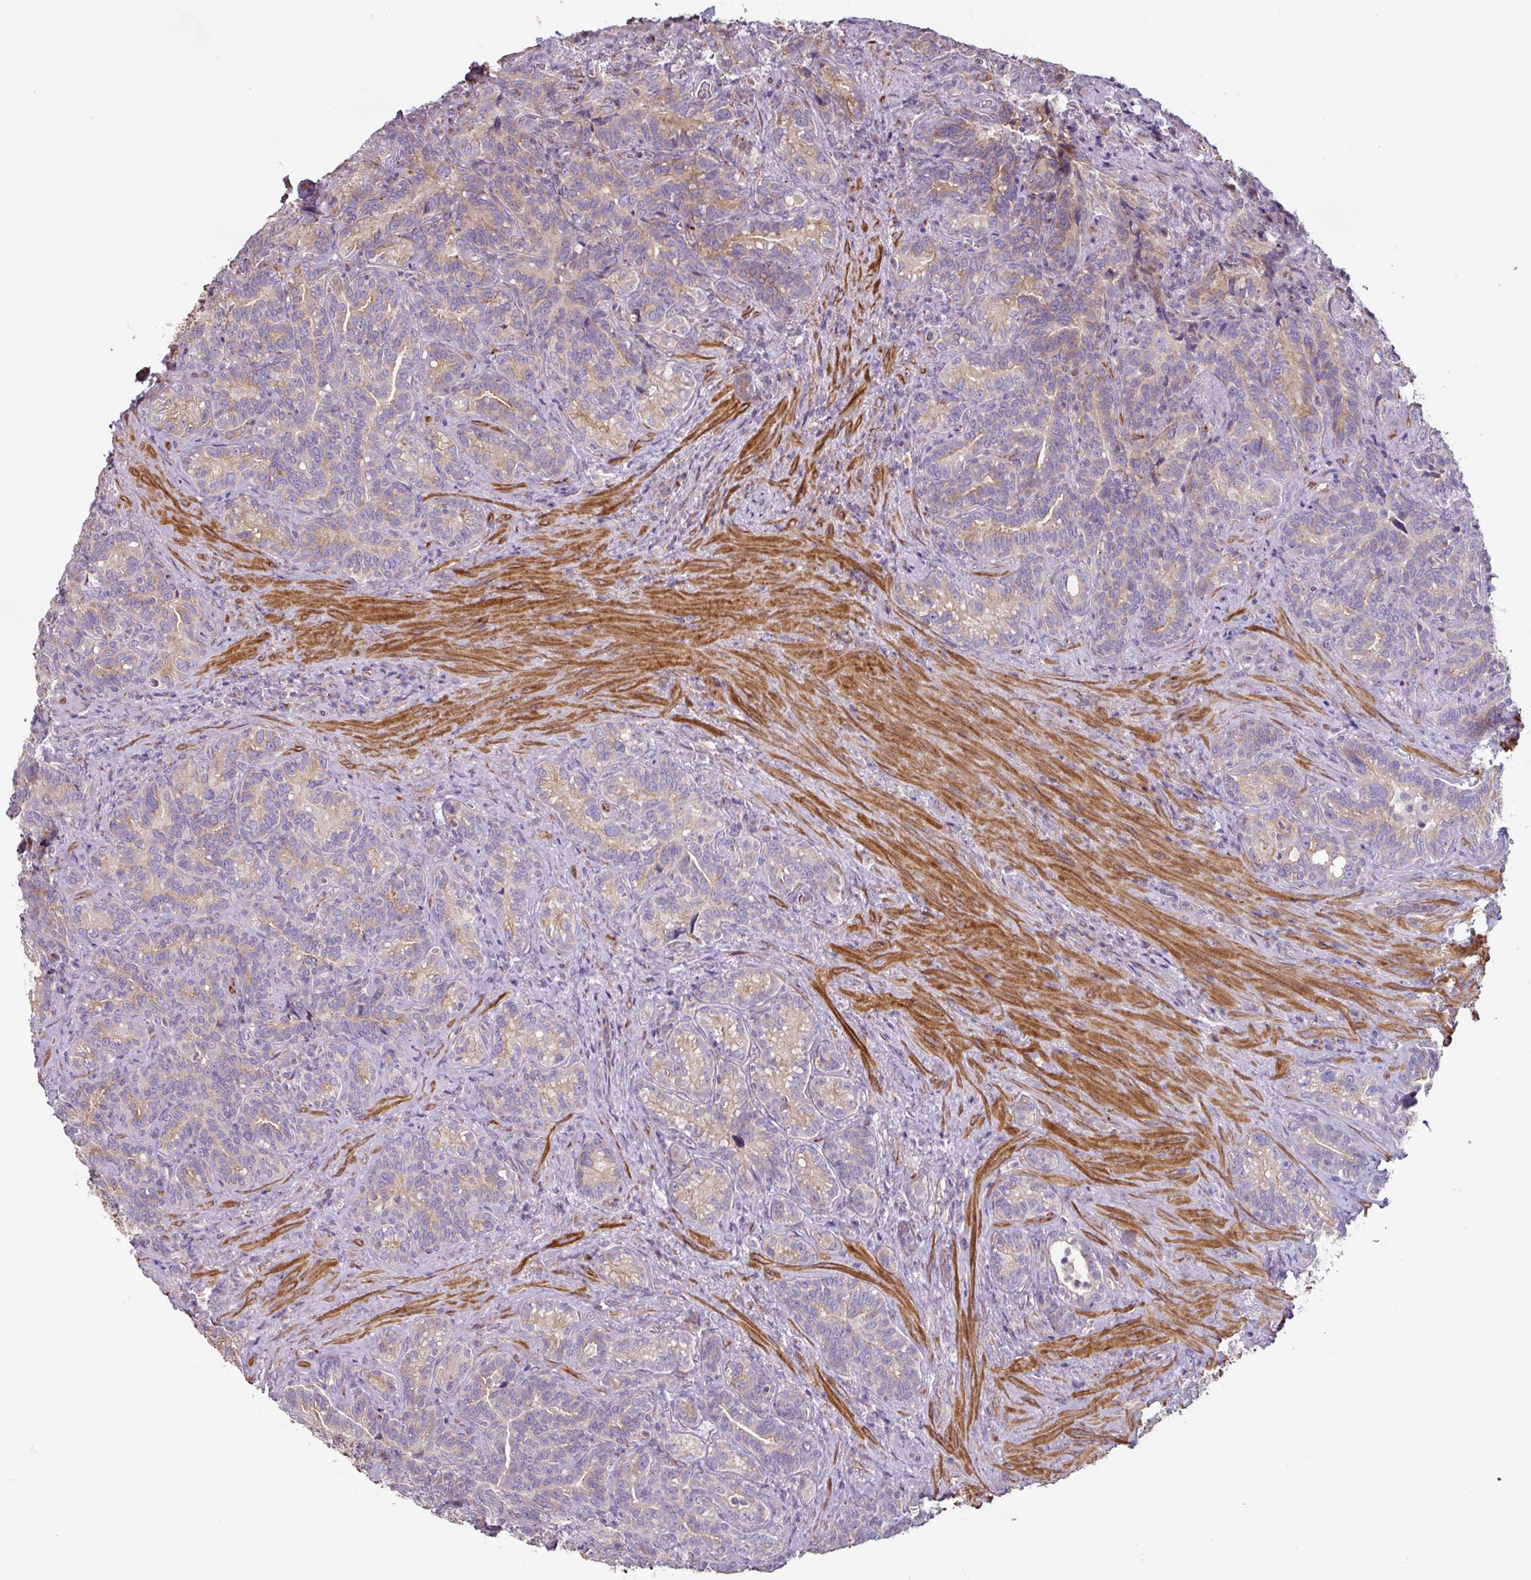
{"staining": {"intensity": "weak", "quantity": "25%-75%", "location": "cytoplasmic/membranous"}, "tissue": "seminal vesicle", "cell_type": "Glandular cells", "image_type": "normal", "snomed": [{"axis": "morphology", "description": "Normal tissue, NOS"}, {"axis": "topography", "description": "Seminal veicle"}], "caption": "This micrograph reveals immunohistochemistry (IHC) staining of normal seminal vesicle, with low weak cytoplasmic/membranous positivity in about 25%-75% of glandular cells.", "gene": "MRRF", "patient": {"sex": "male", "age": 68}}